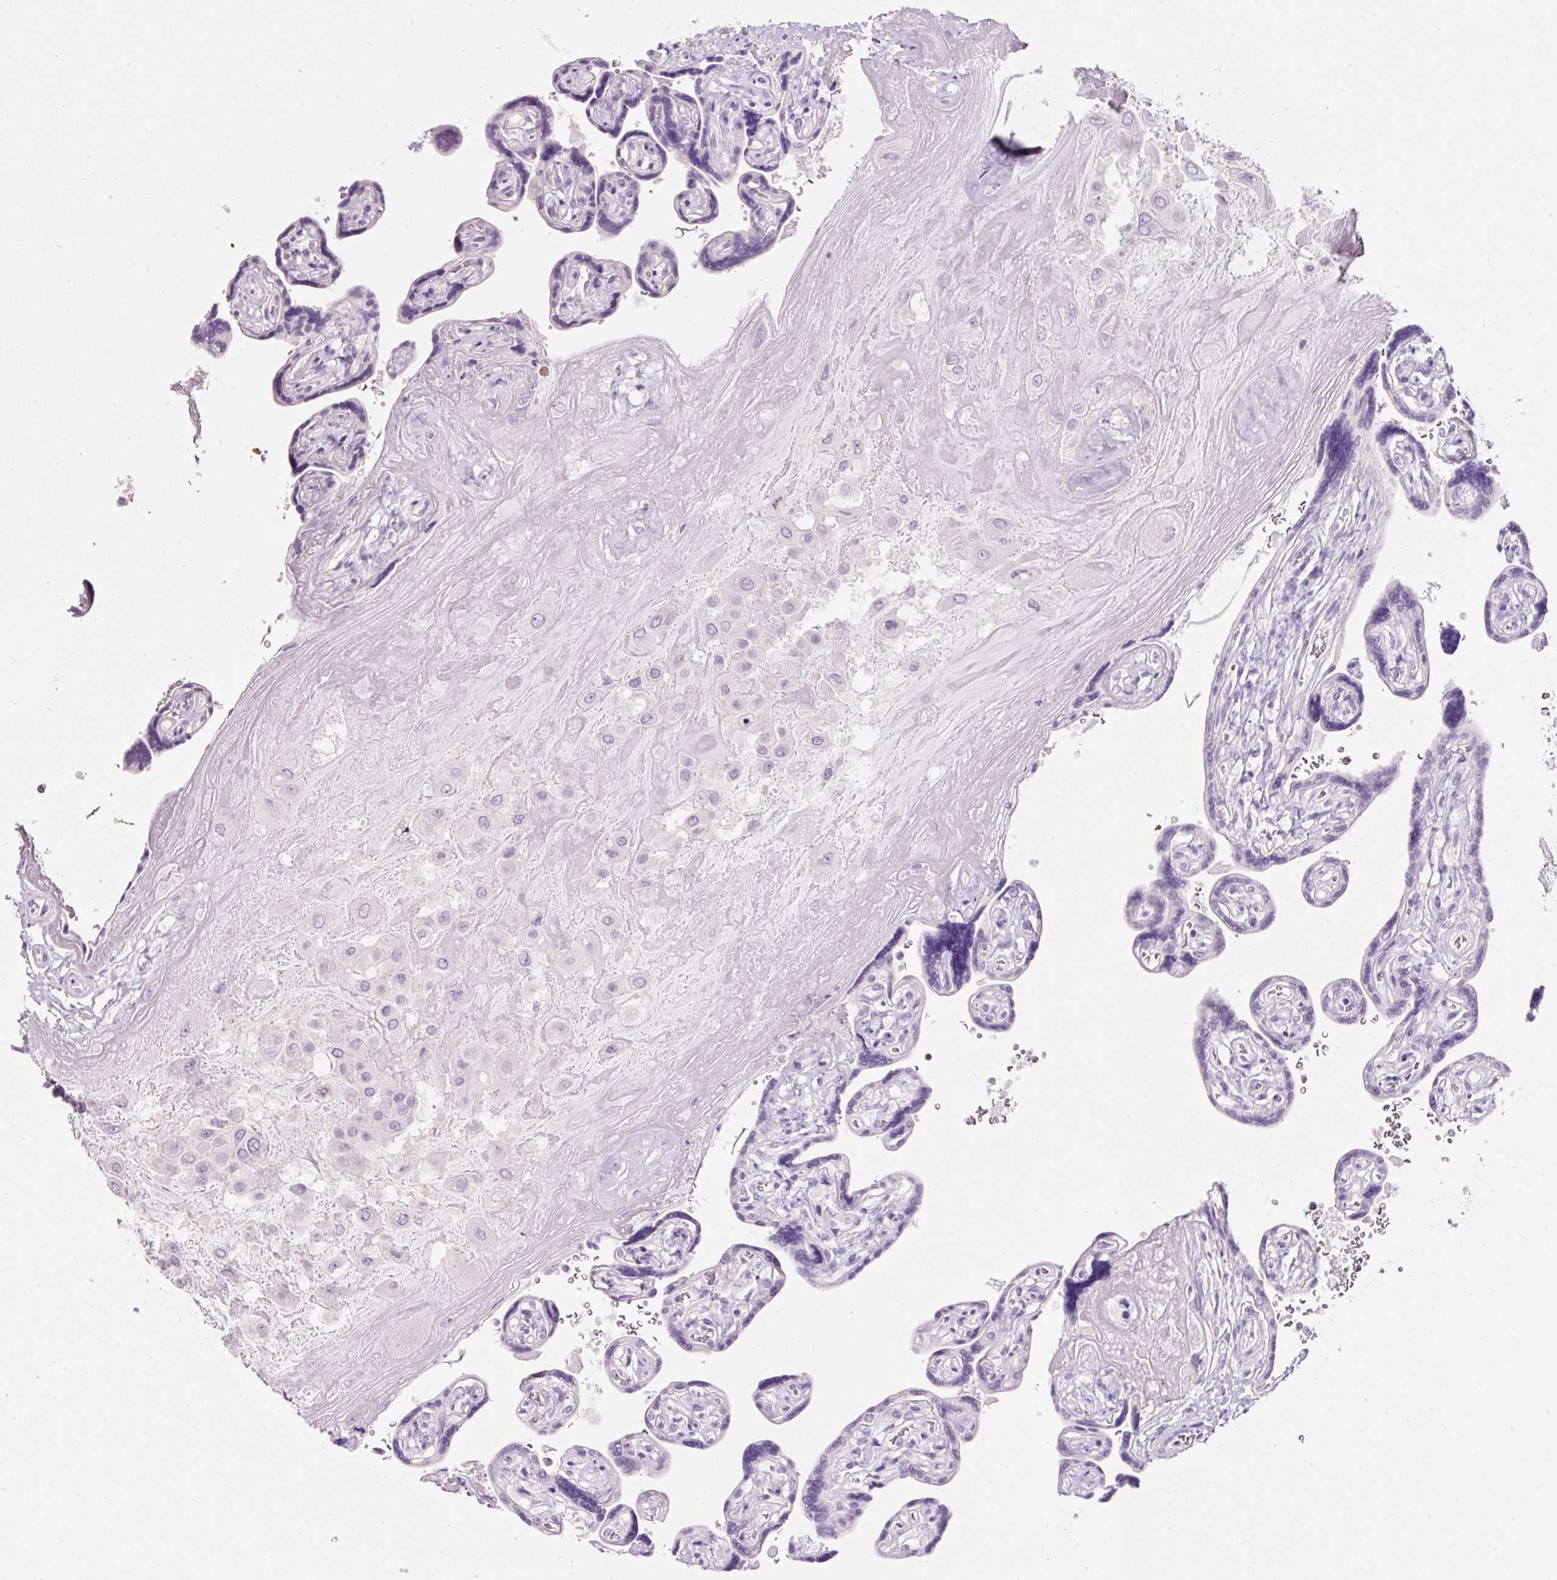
{"staining": {"intensity": "negative", "quantity": "none", "location": "none"}, "tissue": "placenta", "cell_type": "Decidual cells", "image_type": "normal", "snomed": [{"axis": "morphology", "description": "Normal tissue, NOS"}, {"axis": "topography", "description": "Placenta"}], "caption": "DAB (3,3'-diaminobenzidine) immunohistochemical staining of normal placenta shows no significant positivity in decidual cells.", "gene": "SLC2A2", "patient": {"sex": "female", "age": 32}}